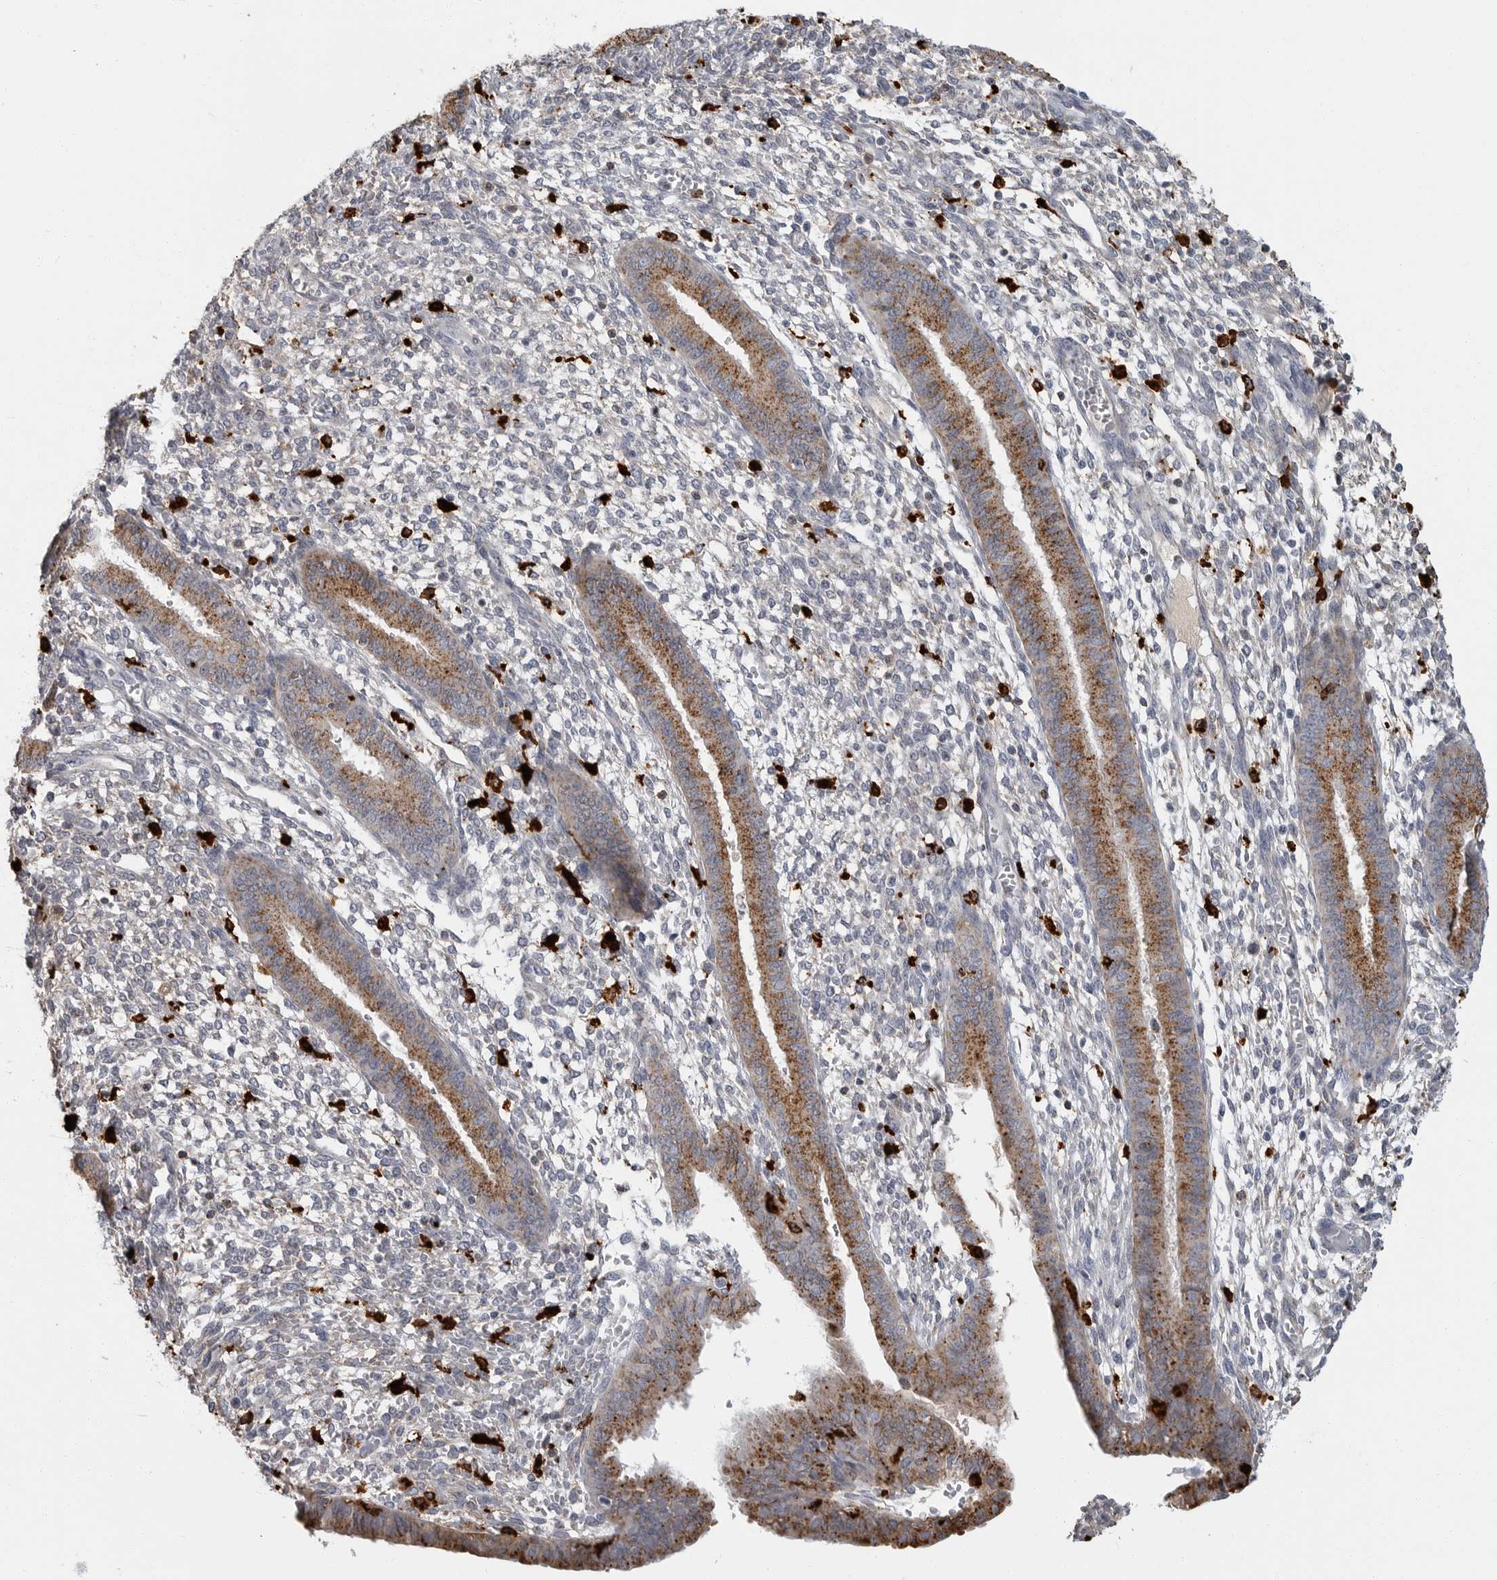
{"staining": {"intensity": "negative", "quantity": "none", "location": "none"}, "tissue": "endometrium", "cell_type": "Cells in endometrial stroma", "image_type": "normal", "snomed": [{"axis": "morphology", "description": "Normal tissue, NOS"}, {"axis": "topography", "description": "Endometrium"}], "caption": "Image shows no significant protein expression in cells in endometrial stroma of normal endometrium. (DAB (3,3'-diaminobenzidine) IHC, high magnification).", "gene": "IFI30", "patient": {"sex": "female", "age": 46}}